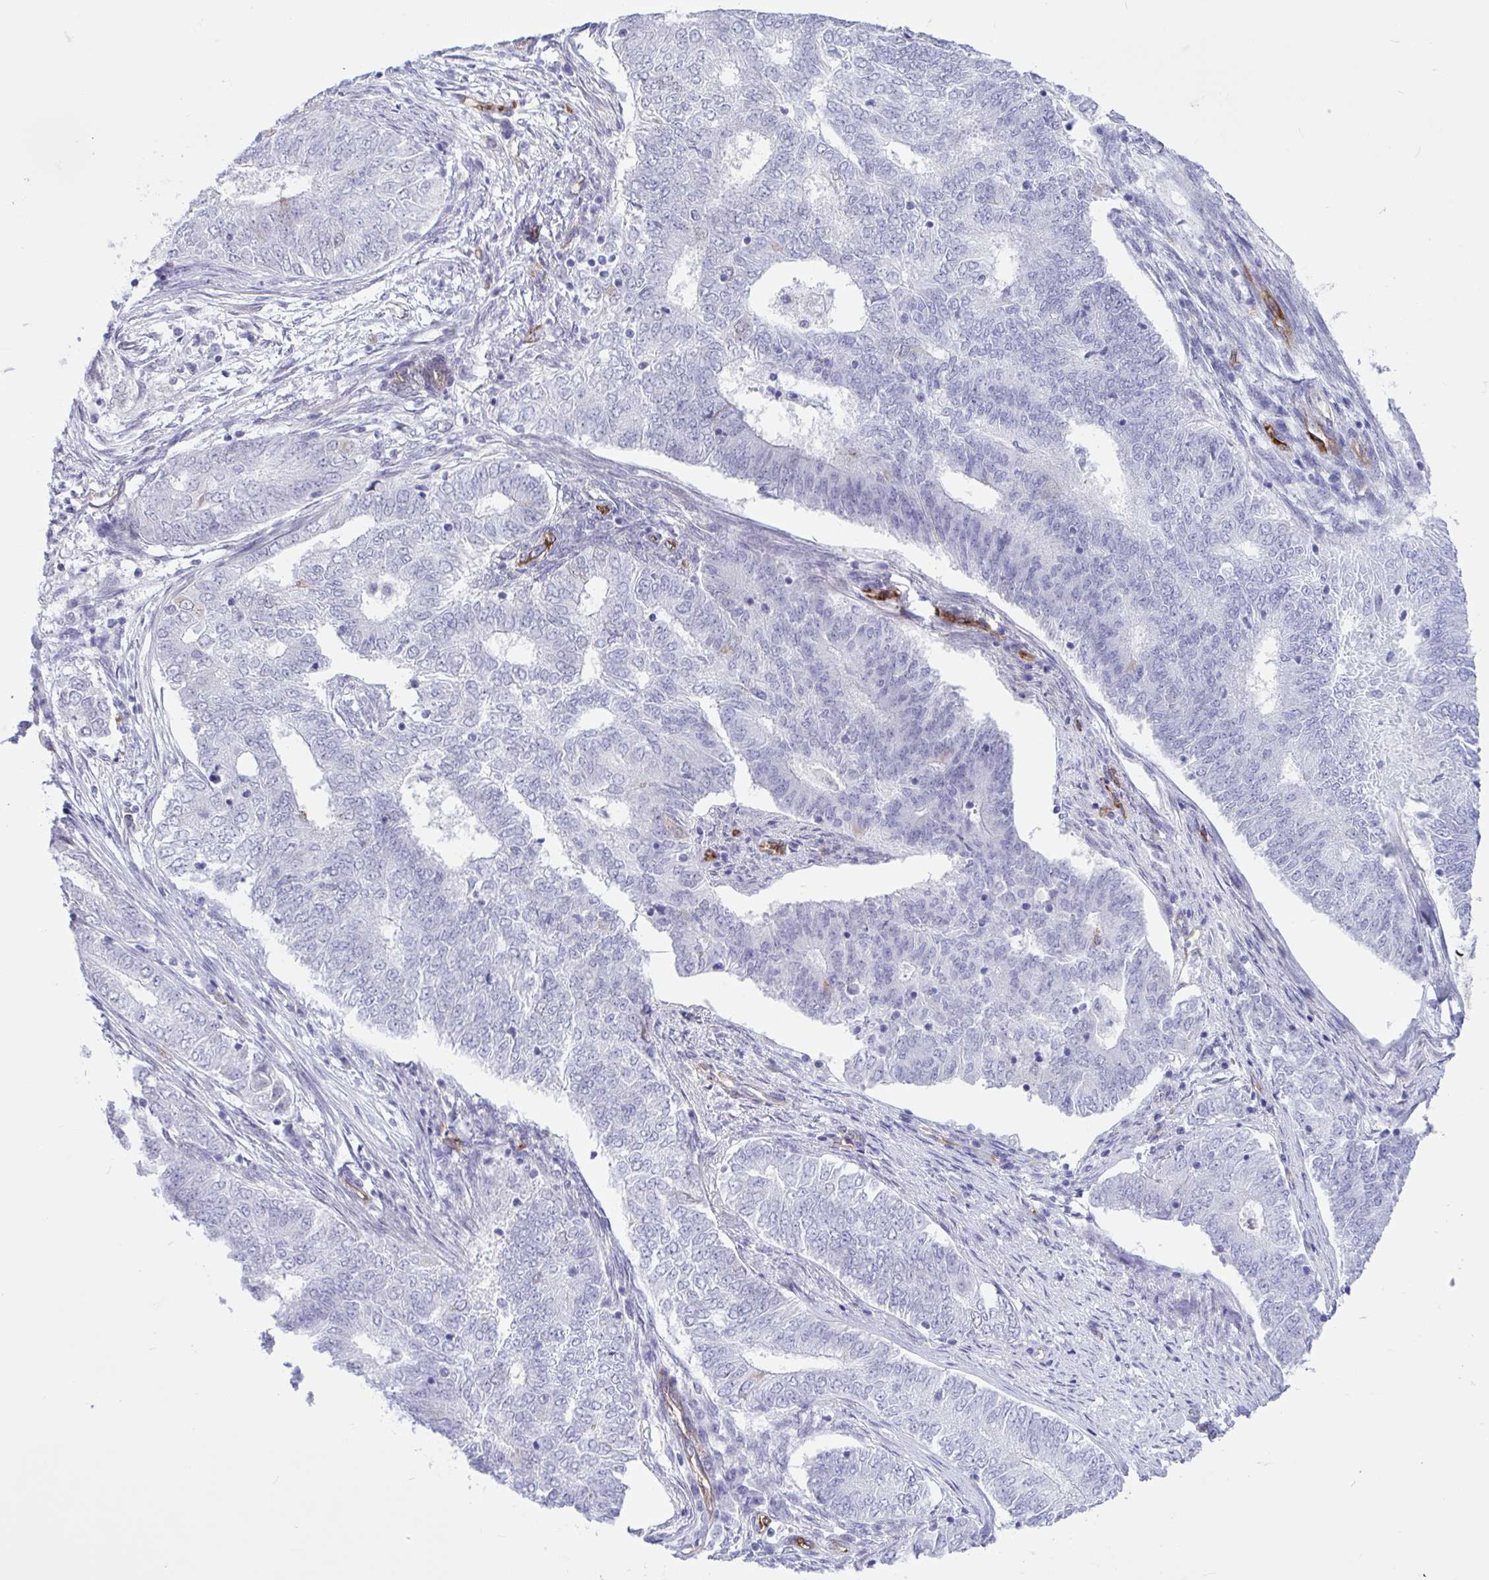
{"staining": {"intensity": "negative", "quantity": "none", "location": "none"}, "tissue": "endometrial cancer", "cell_type": "Tumor cells", "image_type": "cancer", "snomed": [{"axis": "morphology", "description": "Adenocarcinoma, NOS"}, {"axis": "topography", "description": "Endometrium"}], "caption": "This micrograph is of endometrial cancer stained with immunohistochemistry (IHC) to label a protein in brown with the nuclei are counter-stained blue. There is no staining in tumor cells.", "gene": "EML1", "patient": {"sex": "female", "age": 62}}